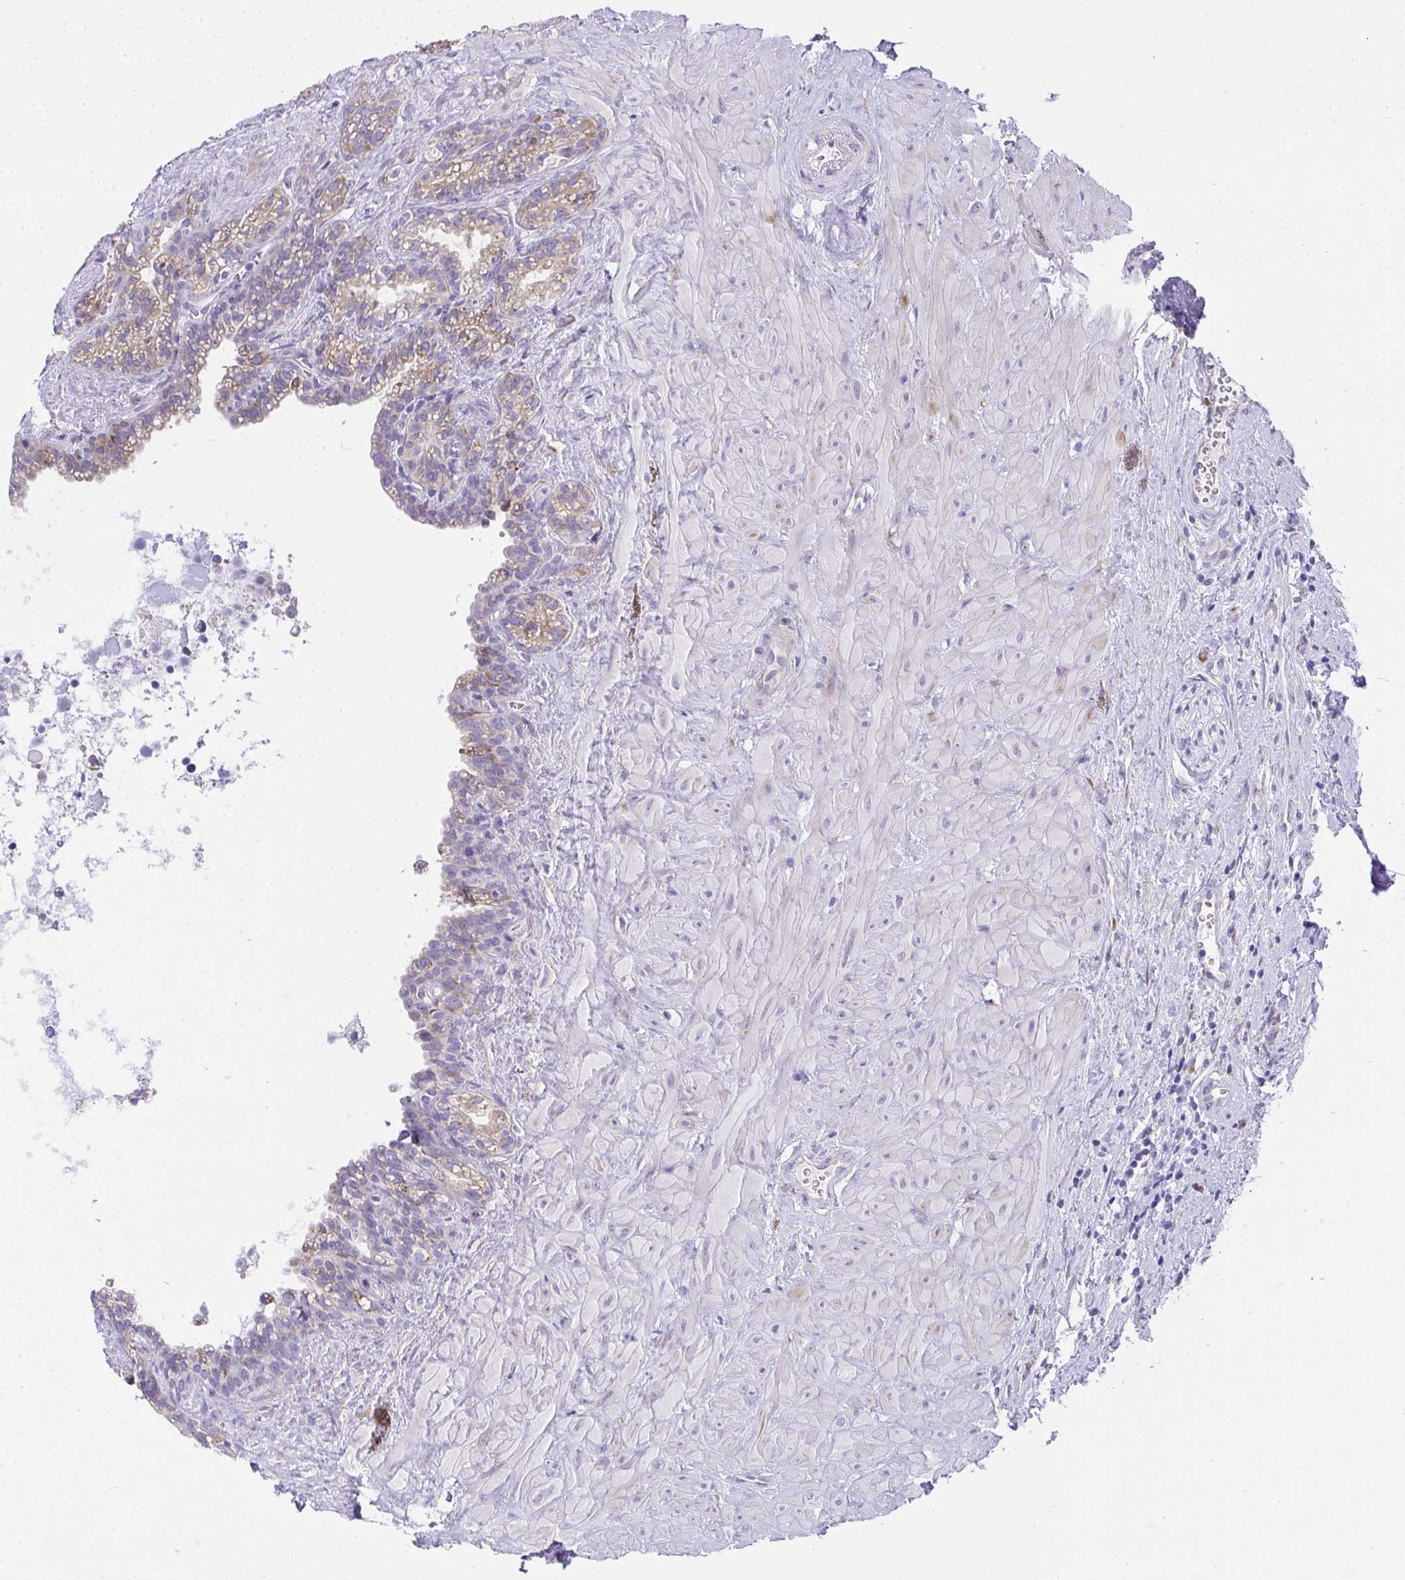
{"staining": {"intensity": "weak", "quantity": "25%-75%", "location": "cytoplasmic/membranous"}, "tissue": "seminal vesicle", "cell_type": "Glandular cells", "image_type": "normal", "snomed": [{"axis": "morphology", "description": "Normal tissue, NOS"}, {"axis": "topography", "description": "Seminal veicle"}], "caption": "Immunohistochemical staining of unremarkable seminal vesicle shows 25%-75% levels of weak cytoplasmic/membranous protein positivity in about 25%-75% of glandular cells.", "gene": "ADRA2C", "patient": {"sex": "male", "age": 76}}